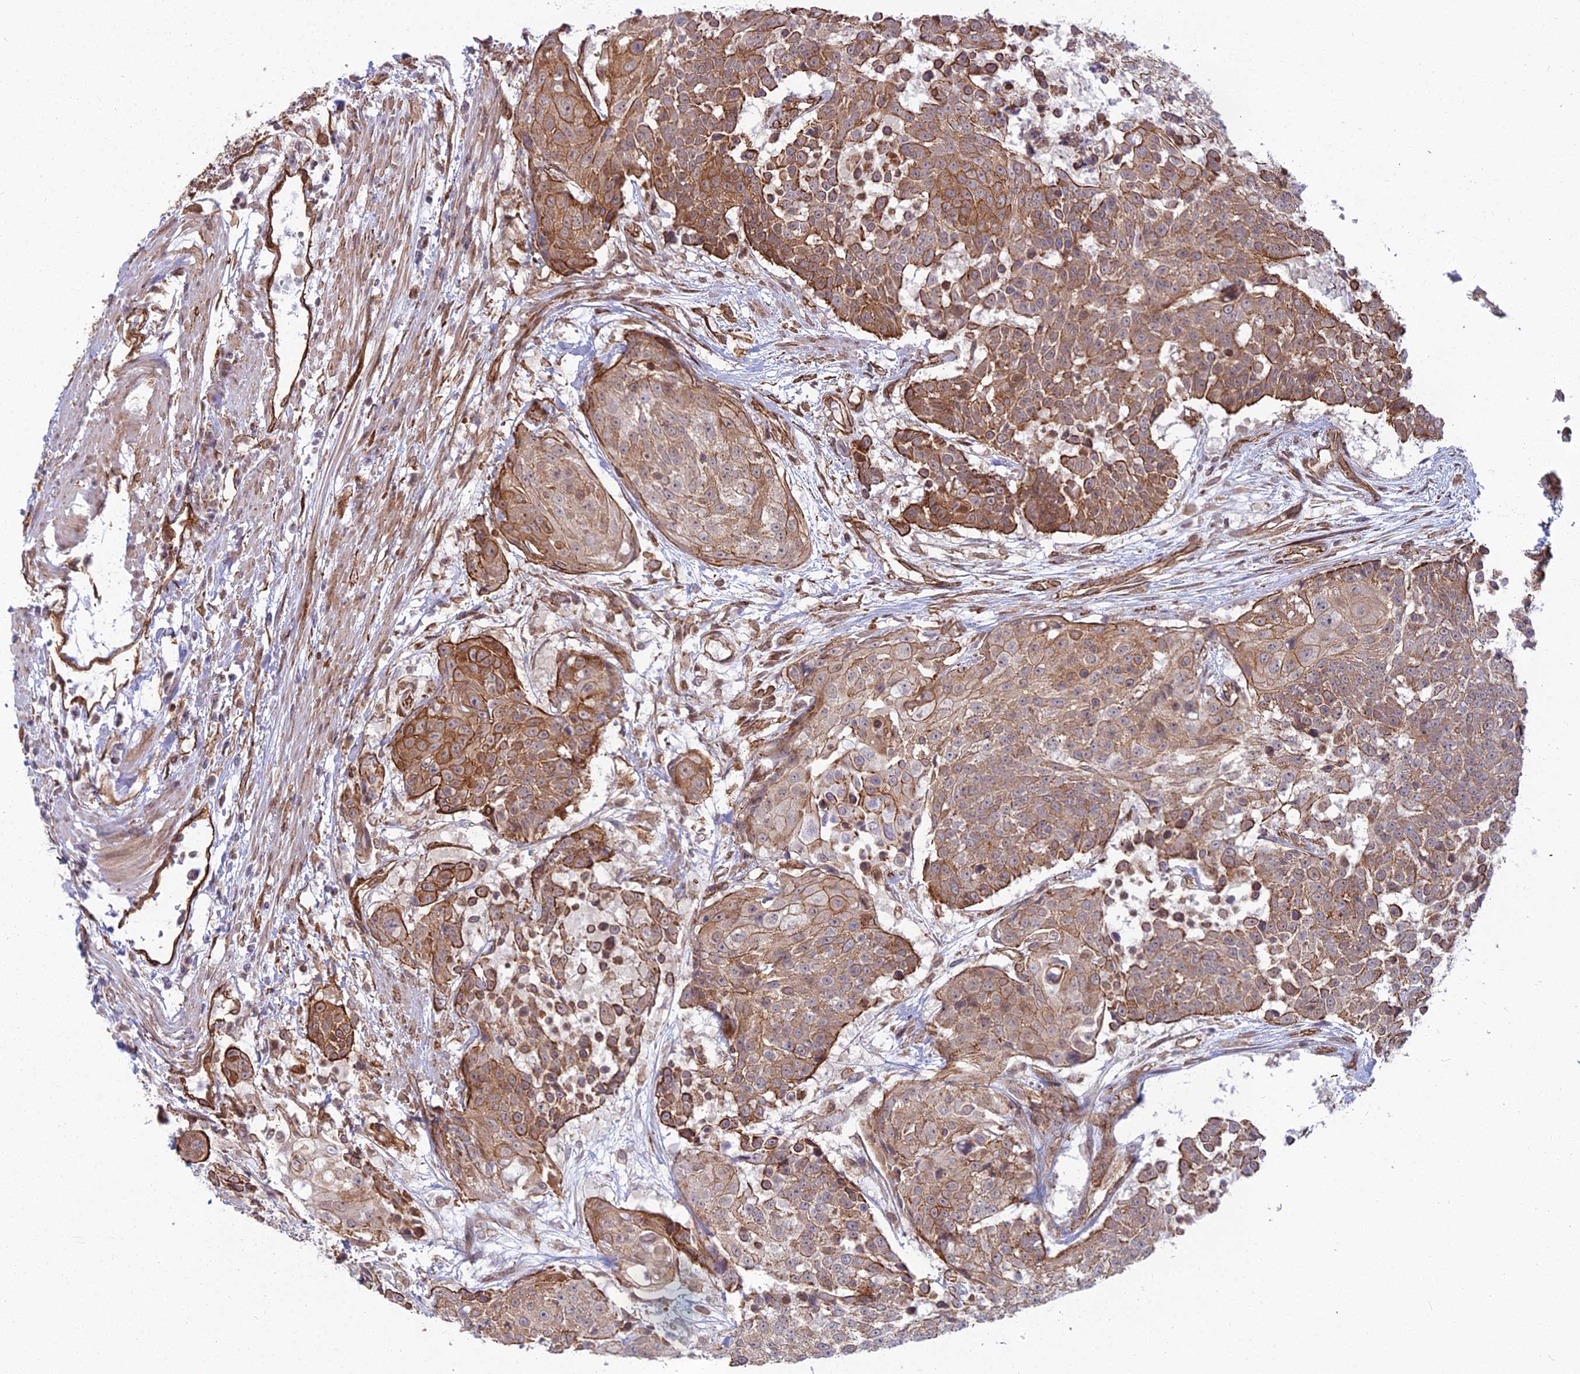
{"staining": {"intensity": "moderate", "quantity": ">75%", "location": "cytoplasmic/membranous"}, "tissue": "urothelial cancer", "cell_type": "Tumor cells", "image_type": "cancer", "snomed": [{"axis": "morphology", "description": "Urothelial carcinoma, High grade"}, {"axis": "topography", "description": "Urinary bladder"}], "caption": "Urothelial cancer was stained to show a protein in brown. There is medium levels of moderate cytoplasmic/membranous expression in about >75% of tumor cells. (Brightfield microscopy of DAB IHC at high magnification).", "gene": "YJU2", "patient": {"sex": "female", "age": 63}}